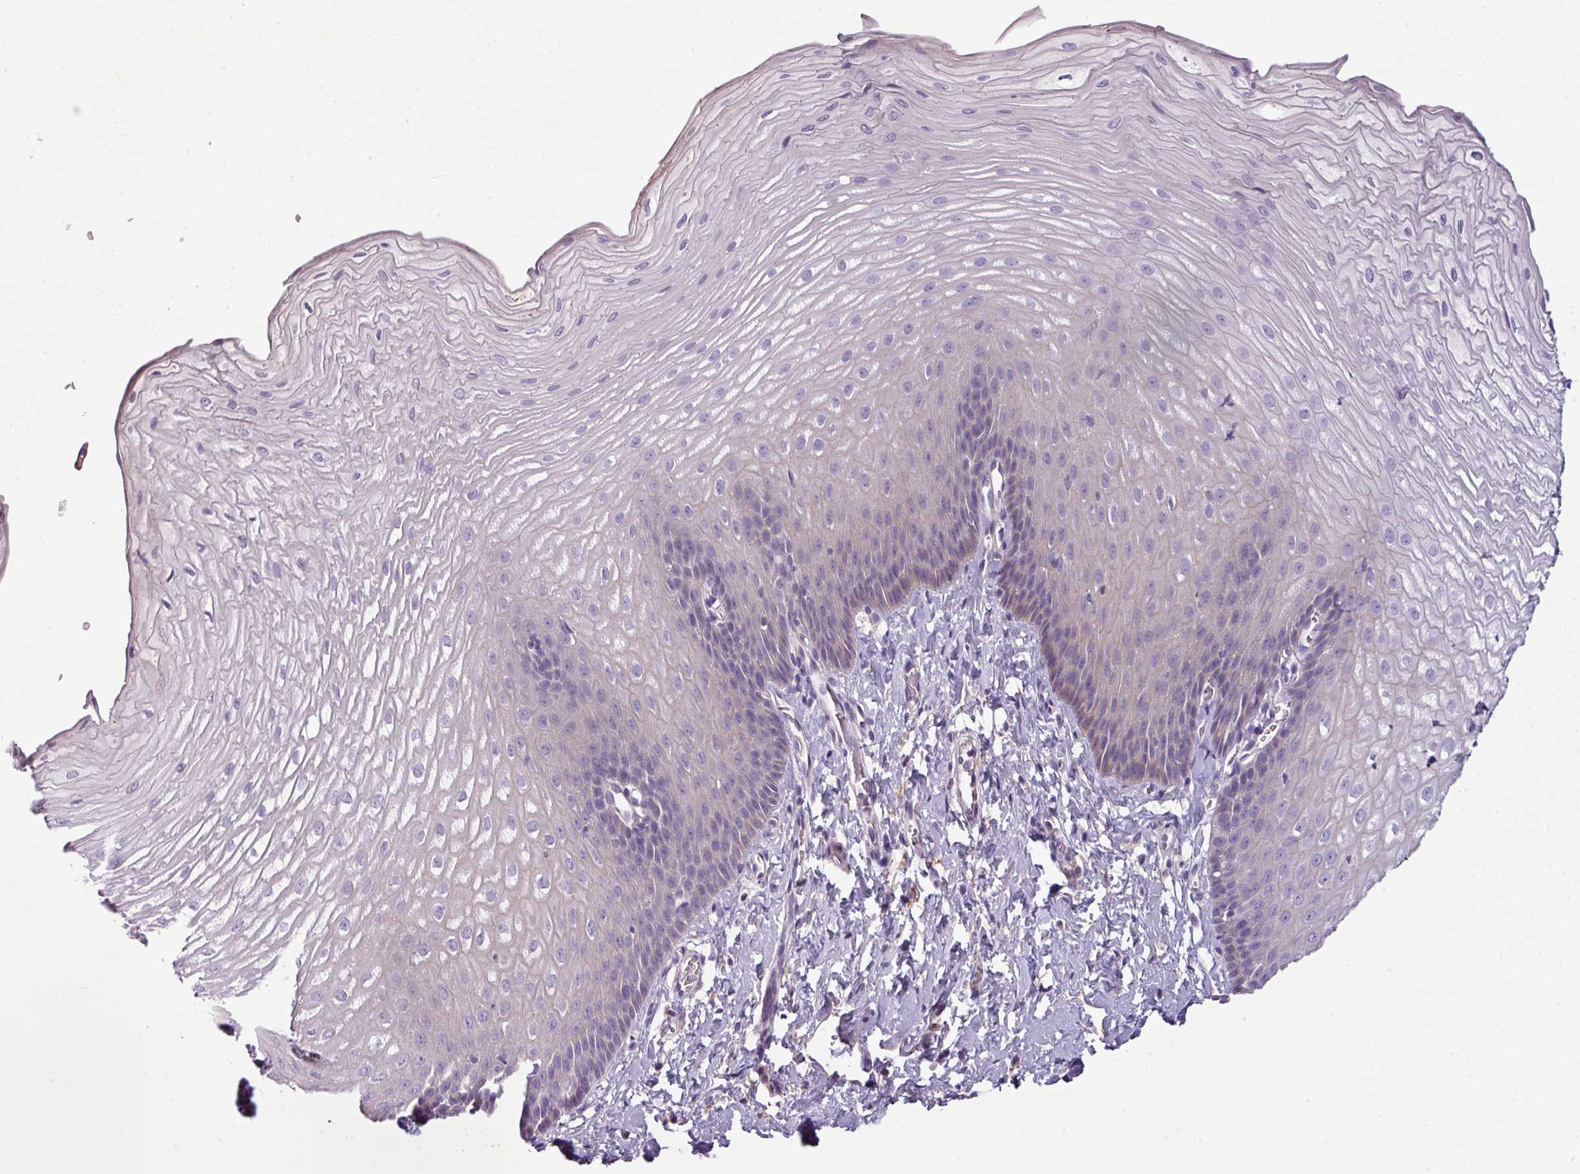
{"staining": {"intensity": "negative", "quantity": "none", "location": "none"}, "tissue": "esophagus", "cell_type": "Squamous epithelial cells", "image_type": "normal", "snomed": [{"axis": "morphology", "description": "Normal tissue, NOS"}, {"axis": "topography", "description": "Esophagus"}], "caption": "Human esophagus stained for a protein using immunohistochemistry demonstrates no staining in squamous epithelial cells.", "gene": "TMEM178B", "patient": {"sex": "male", "age": 70}}